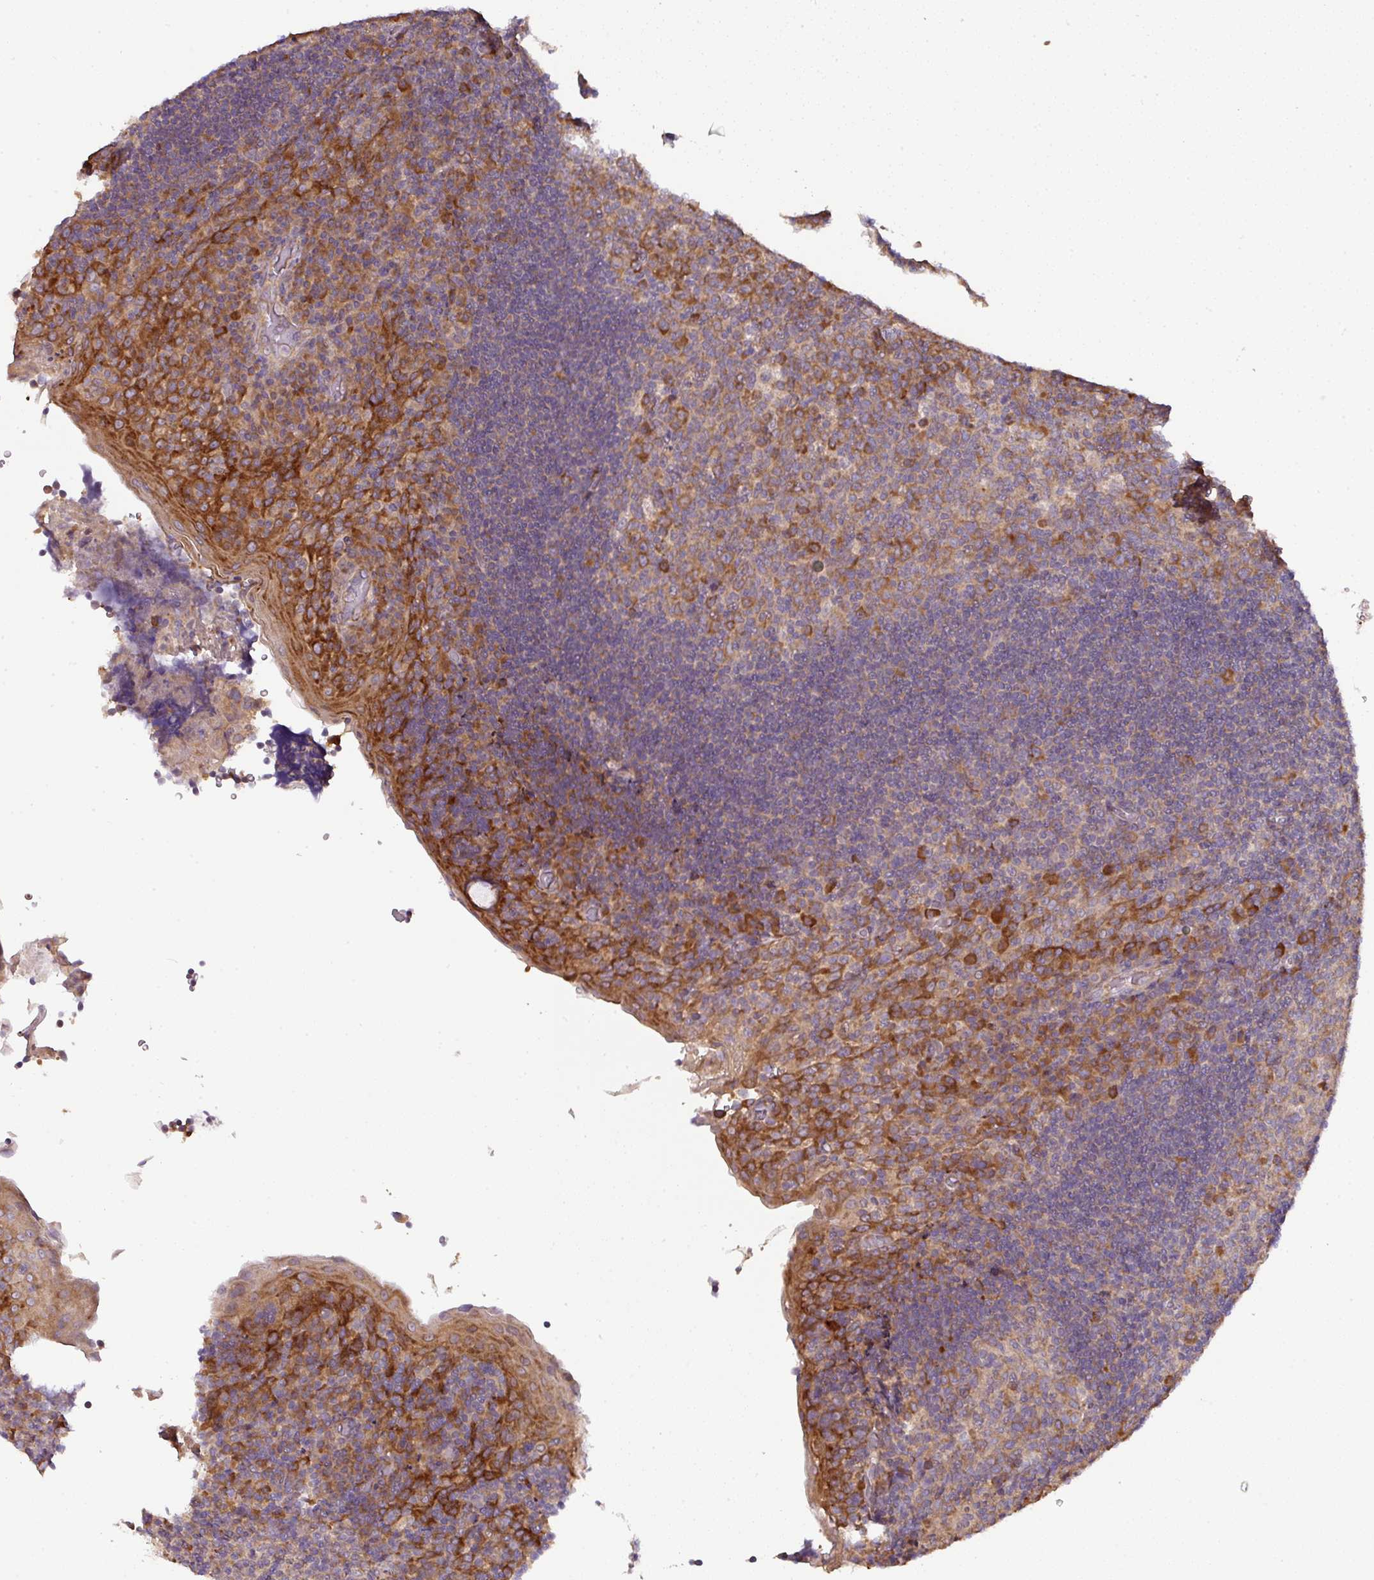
{"staining": {"intensity": "strong", "quantity": "25%-75%", "location": "cytoplasmic/membranous"}, "tissue": "tonsil", "cell_type": "Germinal center cells", "image_type": "normal", "snomed": [{"axis": "morphology", "description": "Normal tissue, NOS"}, {"axis": "topography", "description": "Tonsil"}], "caption": "A photomicrograph showing strong cytoplasmic/membranous staining in approximately 25%-75% of germinal center cells in normal tonsil, as visualized by brown immunohistochemical staining.", "gene": "GALP", "patient": {"sex": "male", "age": 17}}